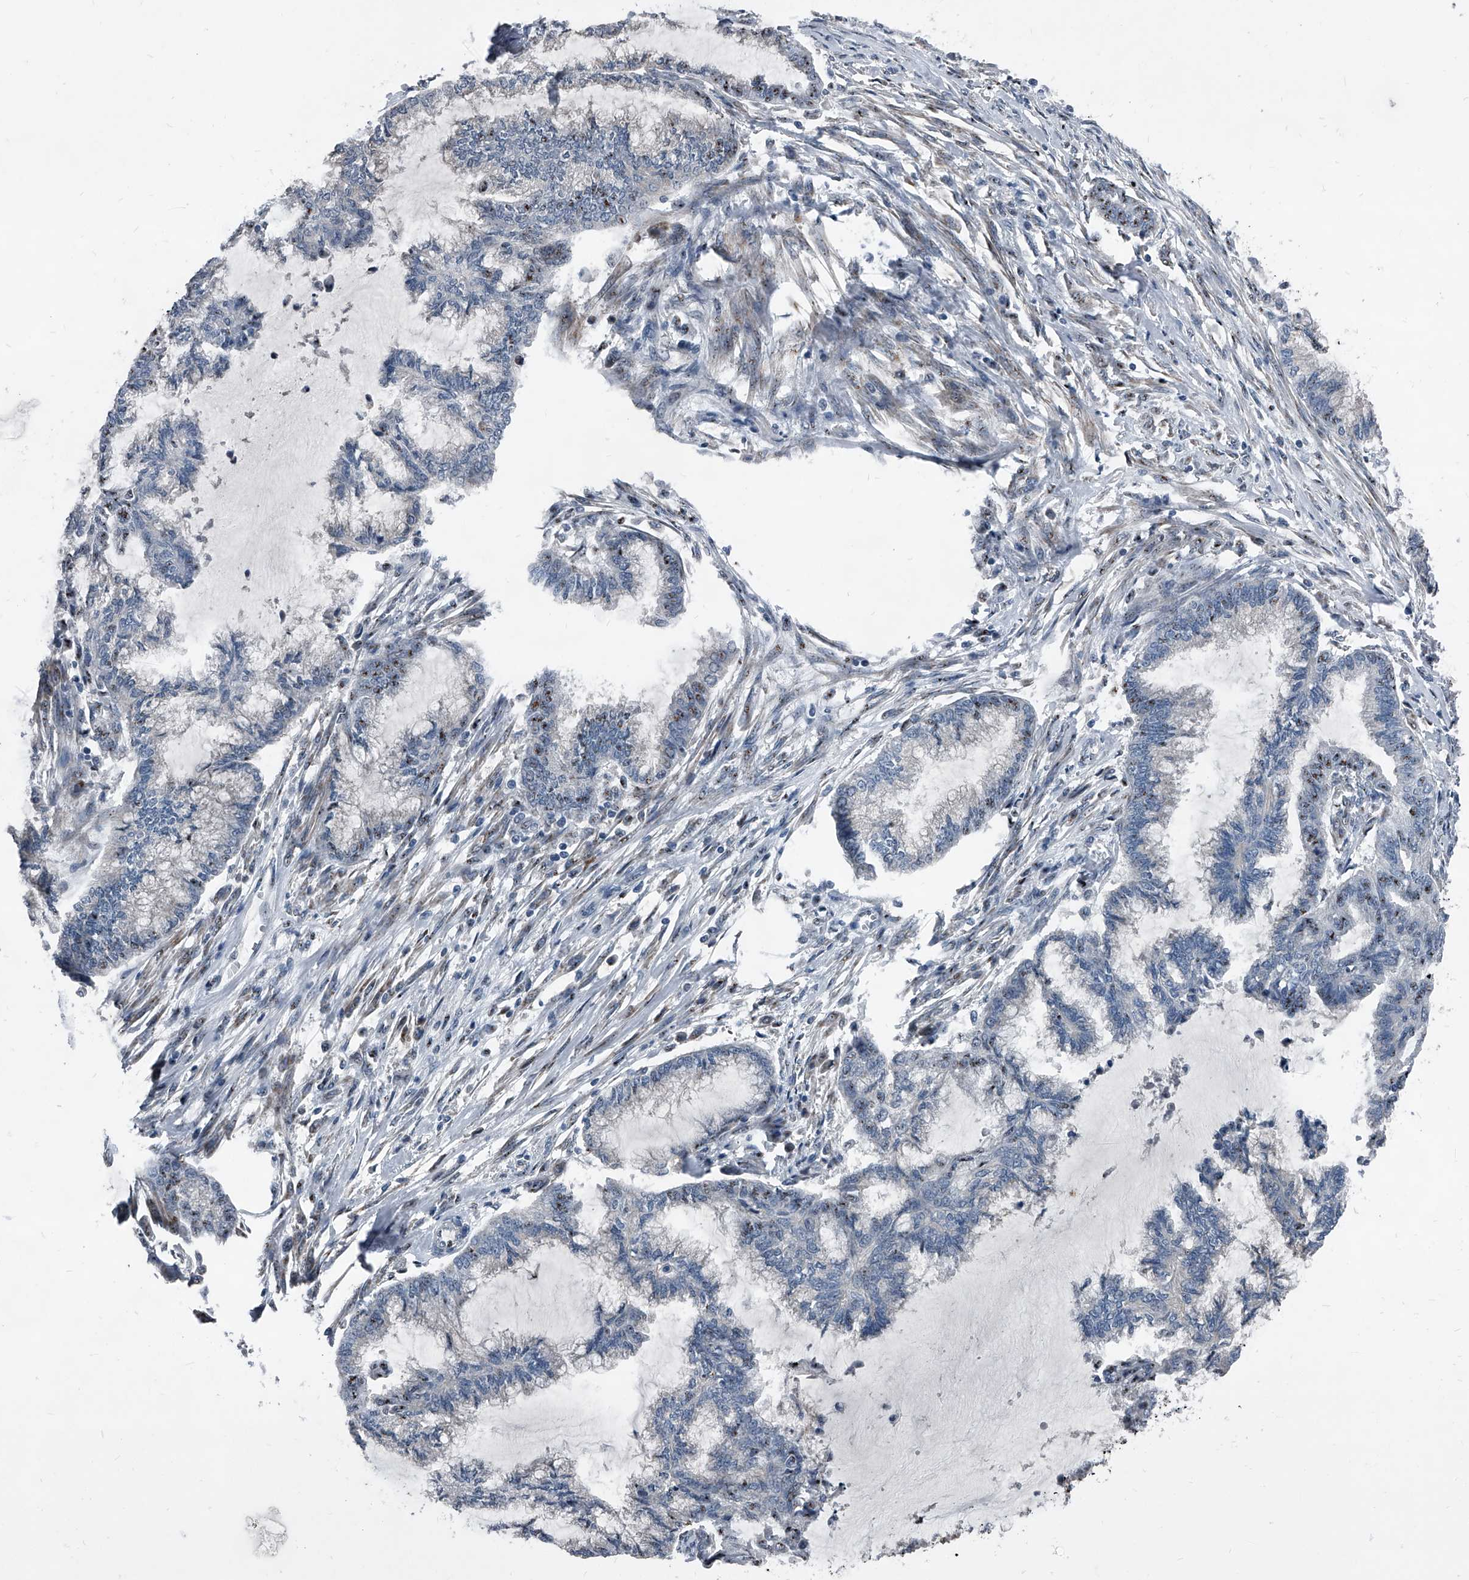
{"staining": {"intensity": "moderate", "quantity": "<25%", "location": "nuclear"}, "tissue": "endometrial cancer", "cell_type": "Tumor cells", "image_type": "cancer", "snomed": [{"axis": "morphology", "description": "Adenocarcinoma, NOS"}, {"axis": "topography", "description": "Endometrium"}], "caption": "Immunohistochemical staining of human endometrial cancer (adenocarcinoma) demonstrates low levels of moderate nuclear expression in about <25% of tumor cells.", "gene": "MEN1", "patient": {"sex": "female", "age": 86}}